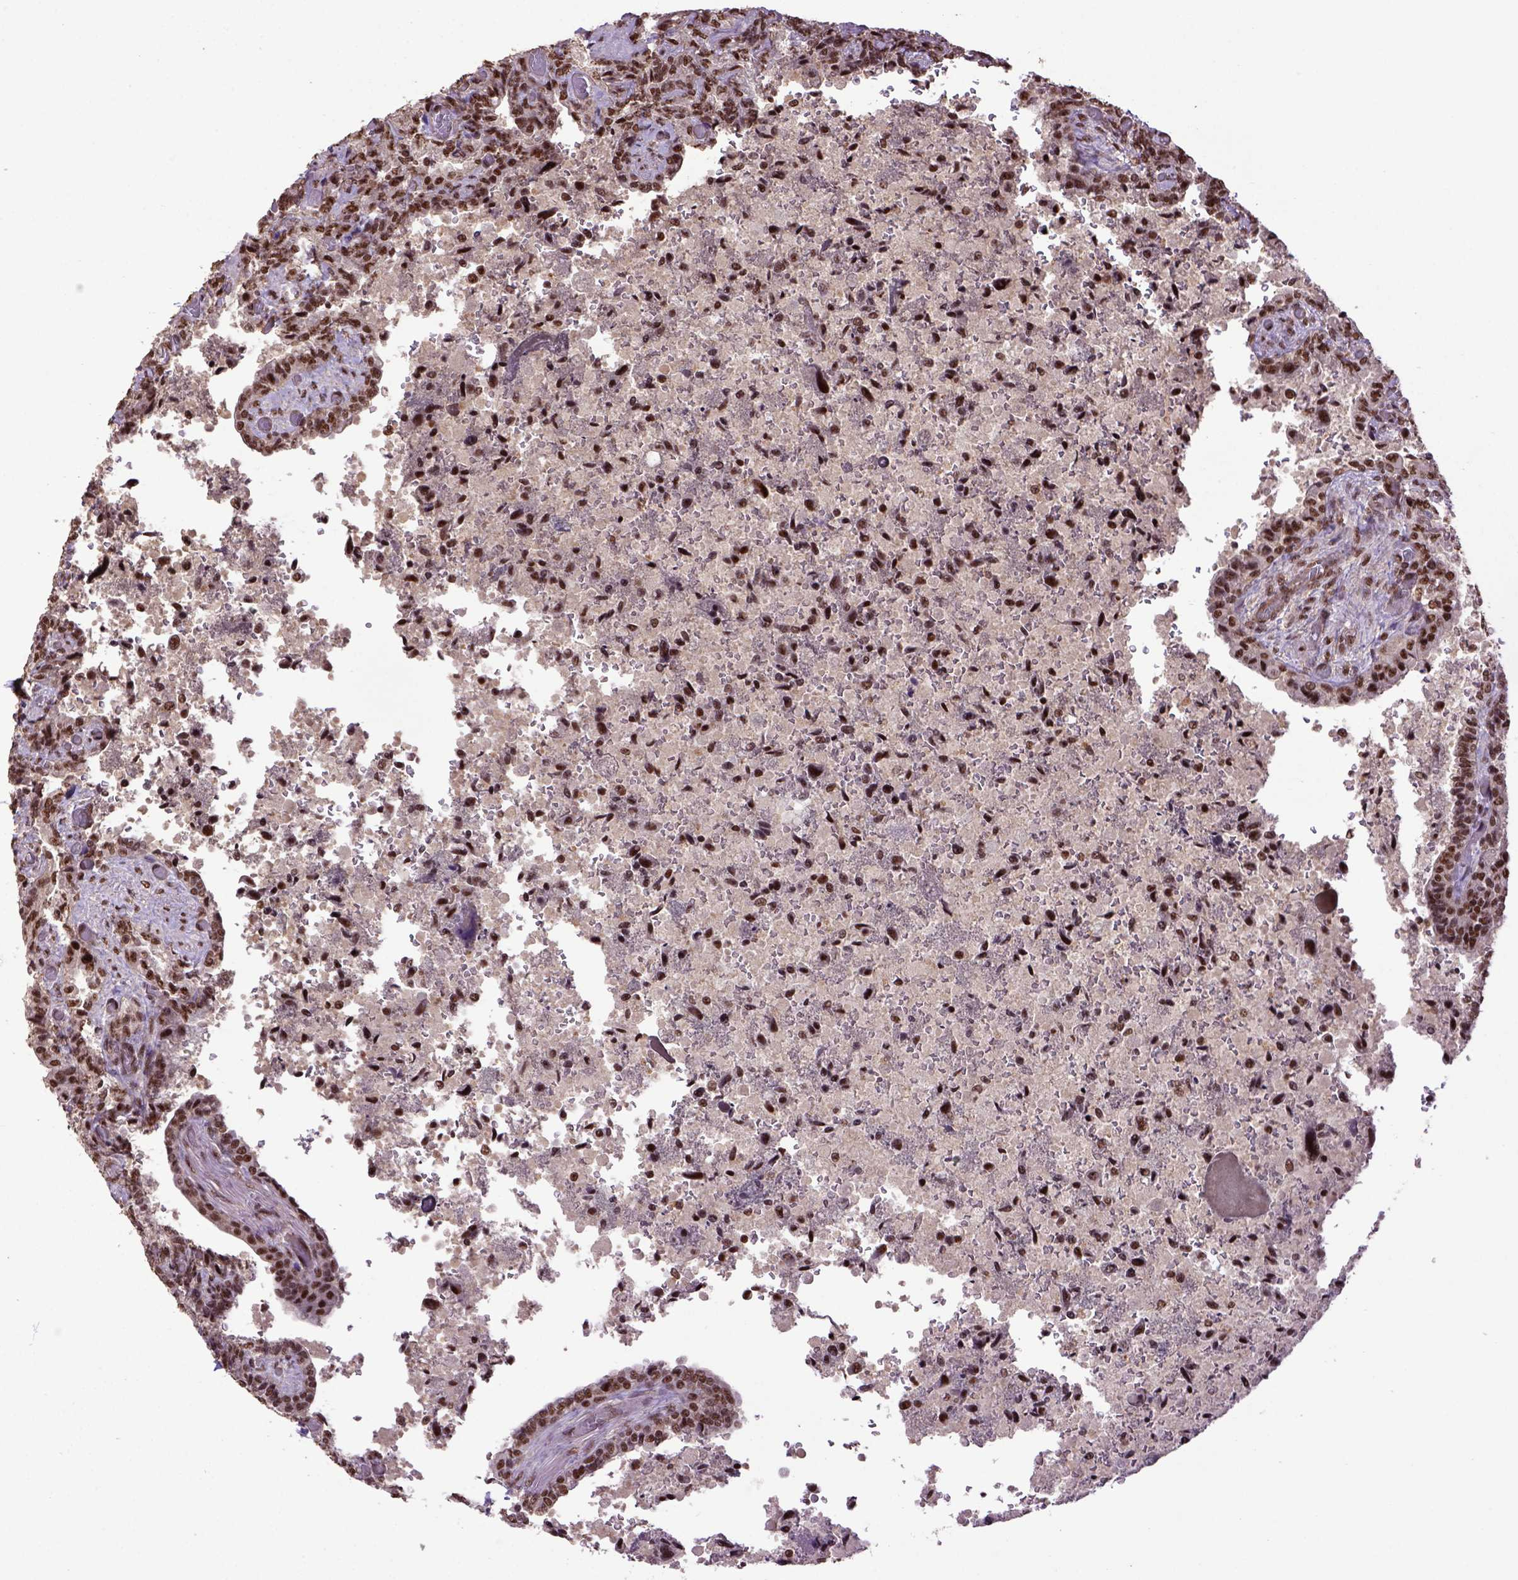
{"staining": {"intensity": "strong", "quantity": ">75%", "location": "nuclear"}, "tissue": "seminal vesicle", "cell_type": "Glandular cells", "image_type": "normal", "snomed": [{"axis": "morphology", "description": "Normal tissue, NOS"}, {"axis": "topography", "description": "Seminal veicle"}], "caption": "The image demonstrates immunohistochemical staining of unremarkable seminal vesicle. There is strong nuclear expression is appreciated in approximately >75% of glandular cells. (DAB IHC, brown staining for protein, blue staining for nuclei).", "gene": "PPIG", "patient": {"sex": "male", "age": 68}}